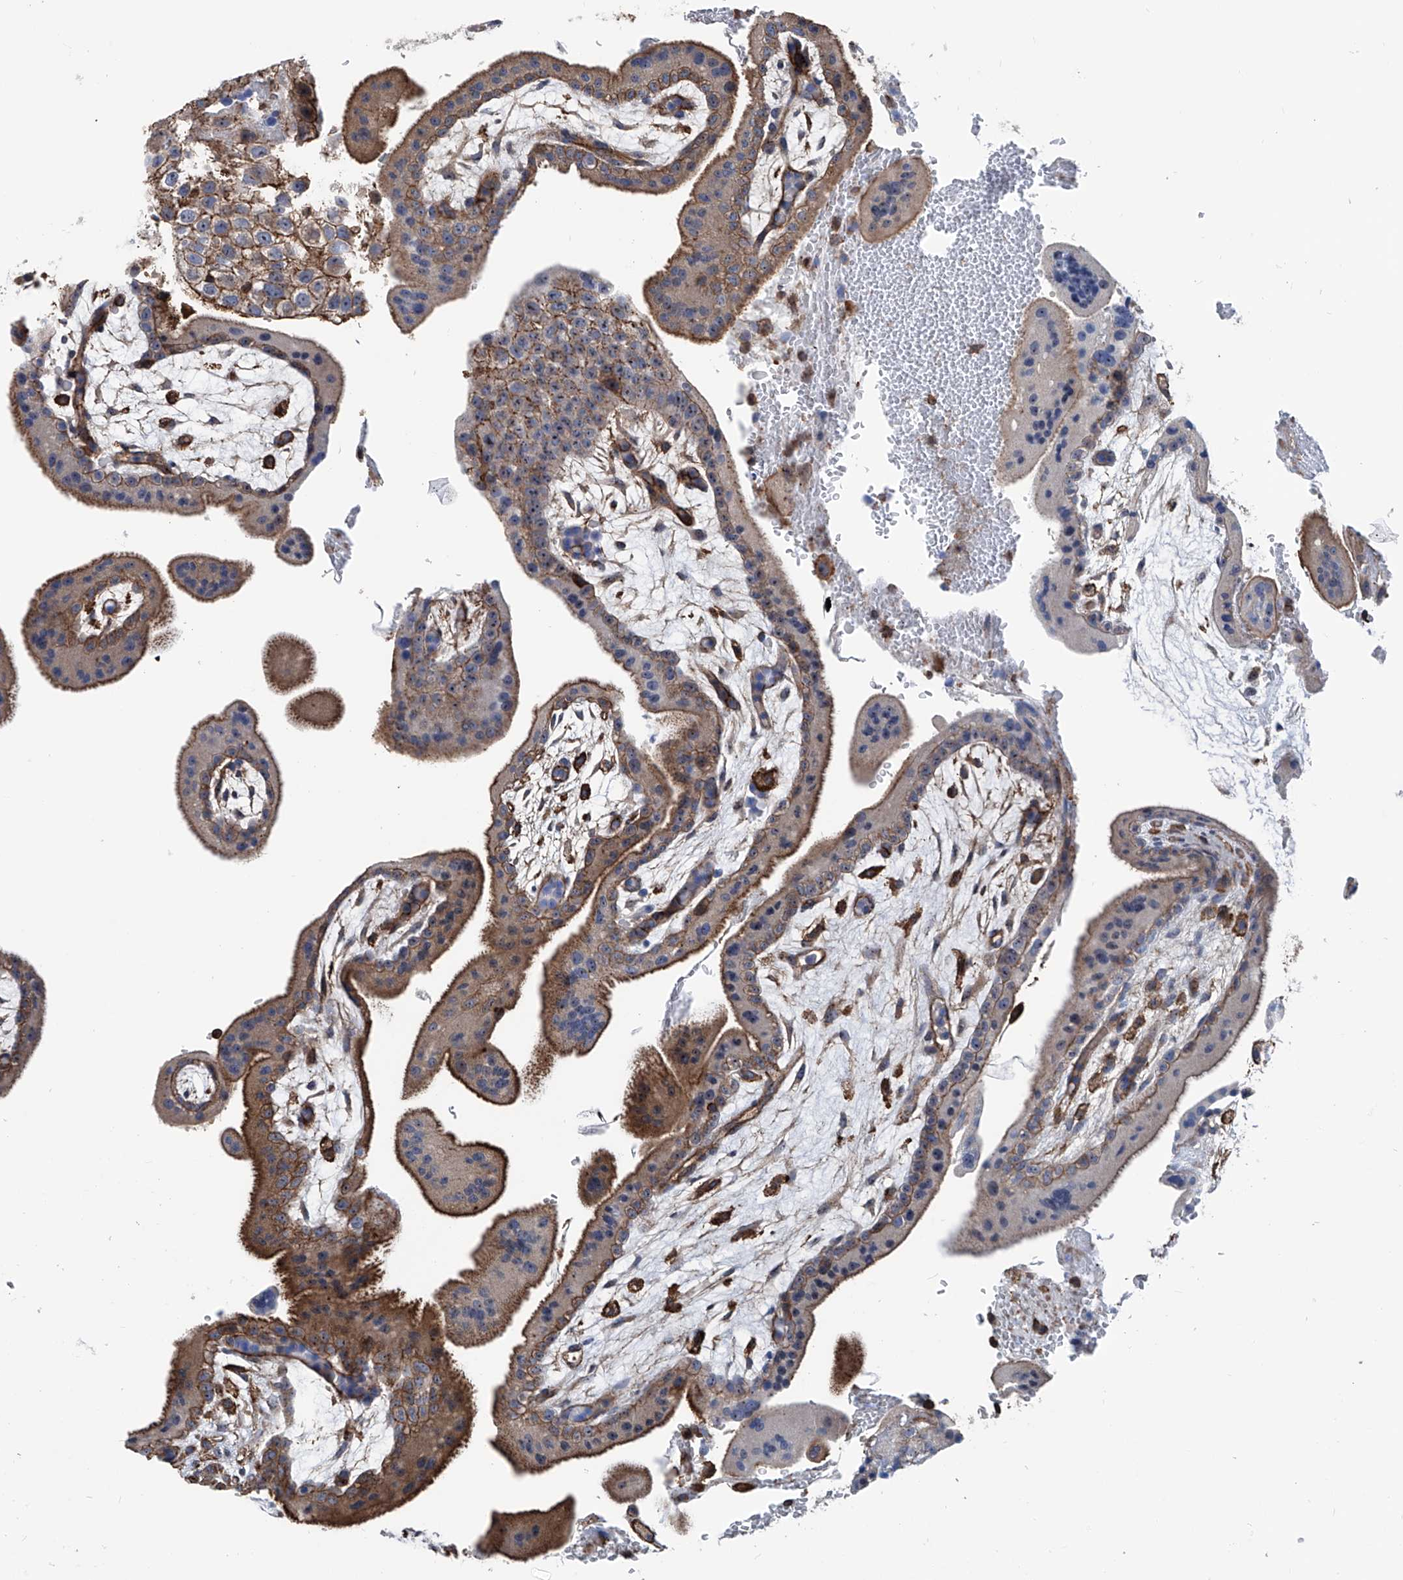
{"staining": {"intensity": "moderate", "quantity": "25%-75%", "location": "cytoplasmic/membranous"}, "tissue": "placenta", "cell_type": "Trophoblastic cells", "image_type": "normal", "snomed": [{"axis": "morphology", "description": "Normal tissue, NOS"}, {"axis": "topography", "description": "Placenta"}], "caption": "Immunohistochemical staining of benign human placenta reveals medium levels of moderate cytoplasmic/membranous positivity in approximately 25%-75% of trophoblastic cells. (Stains: DAB in brown, nuclei in blue, Microscopy: brightfield microscopy at high magnification).", "gene": "ZNF484", "patient": {"sex": "female", "age": 35}}